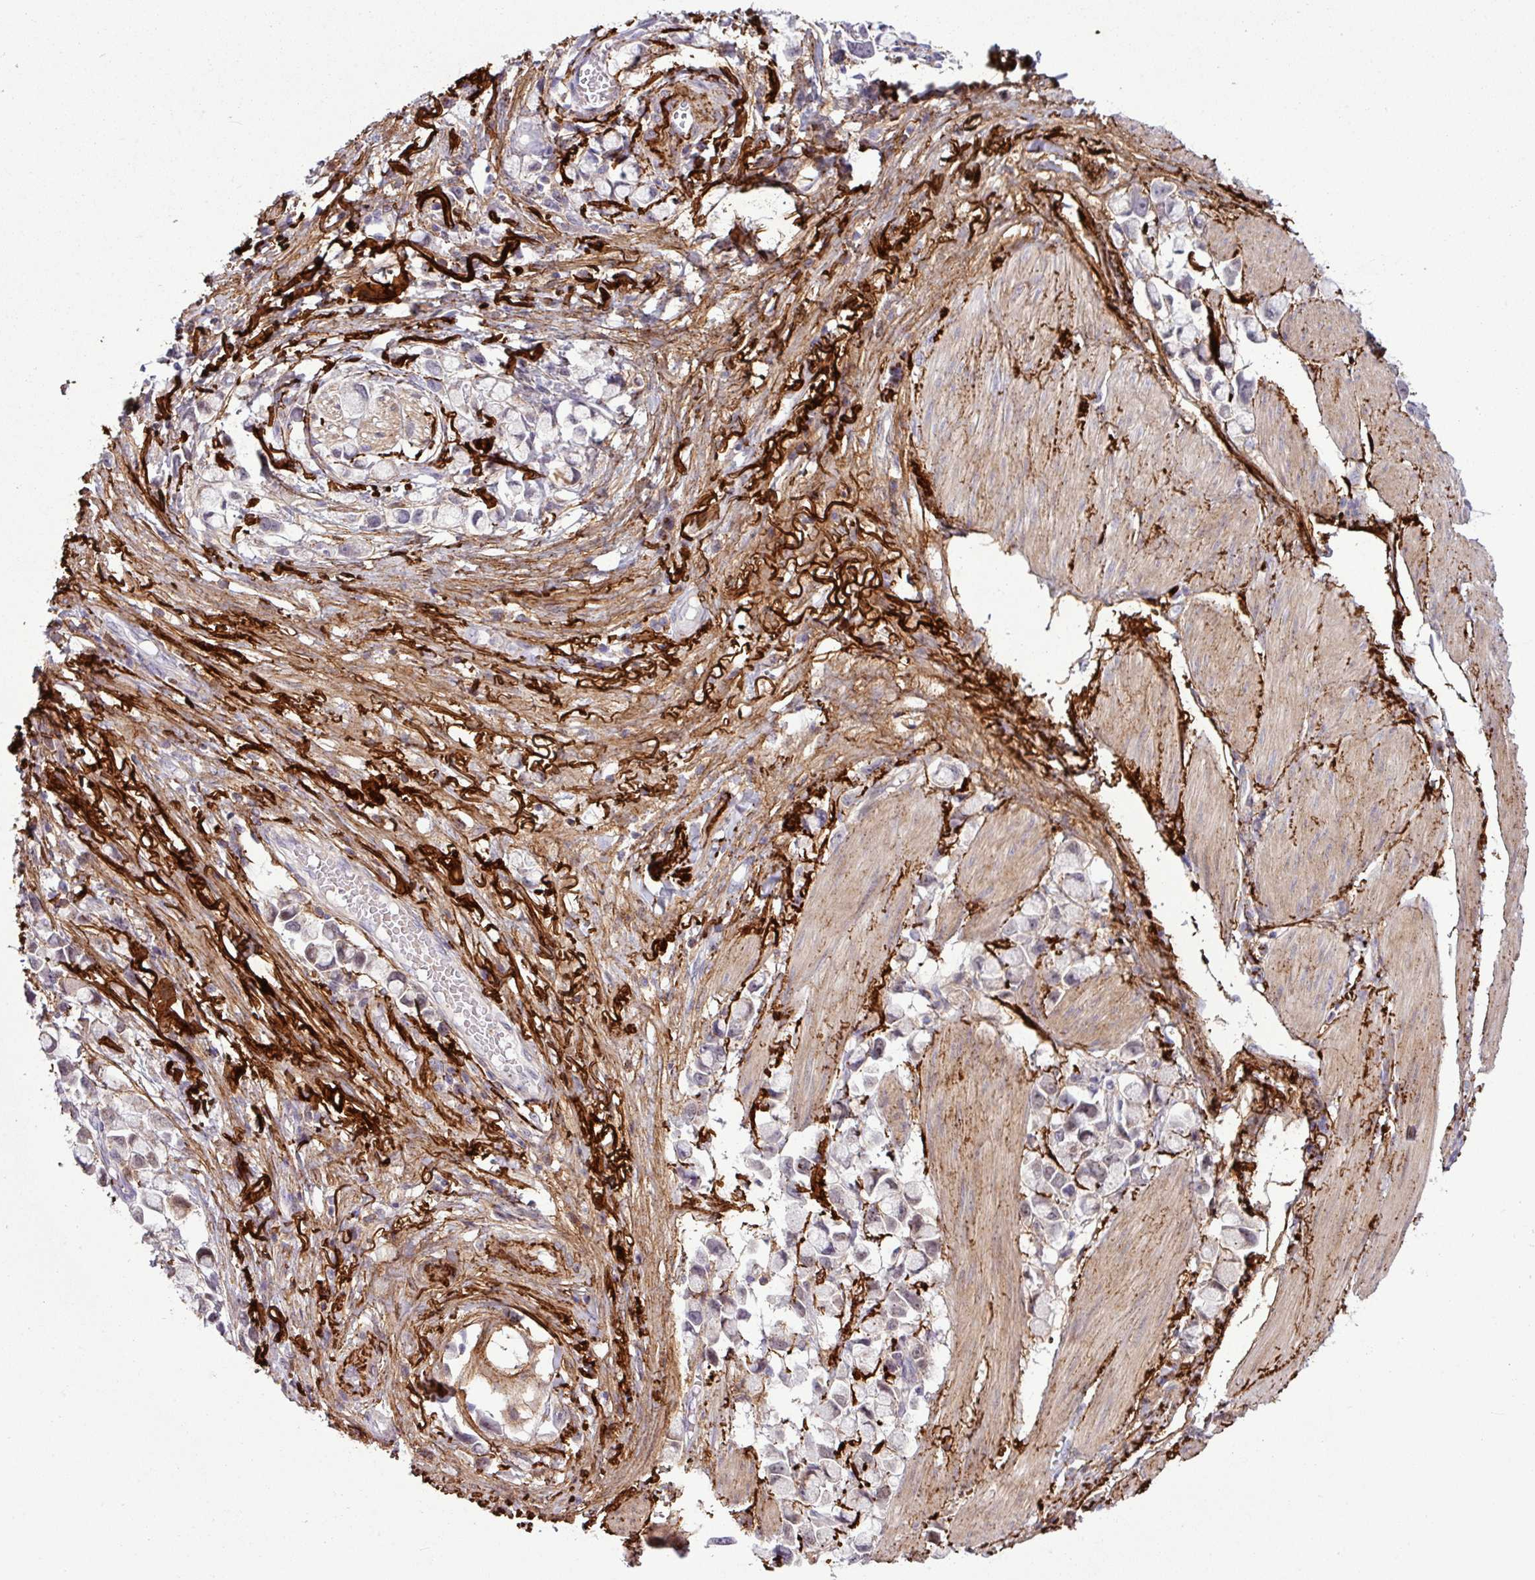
{"staining": {"intensity": "negative", "quantity": "none", "location": "none"}, "tissue": "stomach cancer", "cell_type": "Tumor cells", "image_type": "cancer", "snomed": [{"axis": "morphology", "description": "Adenocarcinoma, NOS"}, {"axis": "topography", "description": "Stomach"}], "caption": "Immunohistochemistry histopathology image of human adenocarcinoma (stomach) stained for a protein (brown), which reveals no expression in tumor cells.", "gene": "COL8A1", "patient": {"sex": "female", "age": 81}}